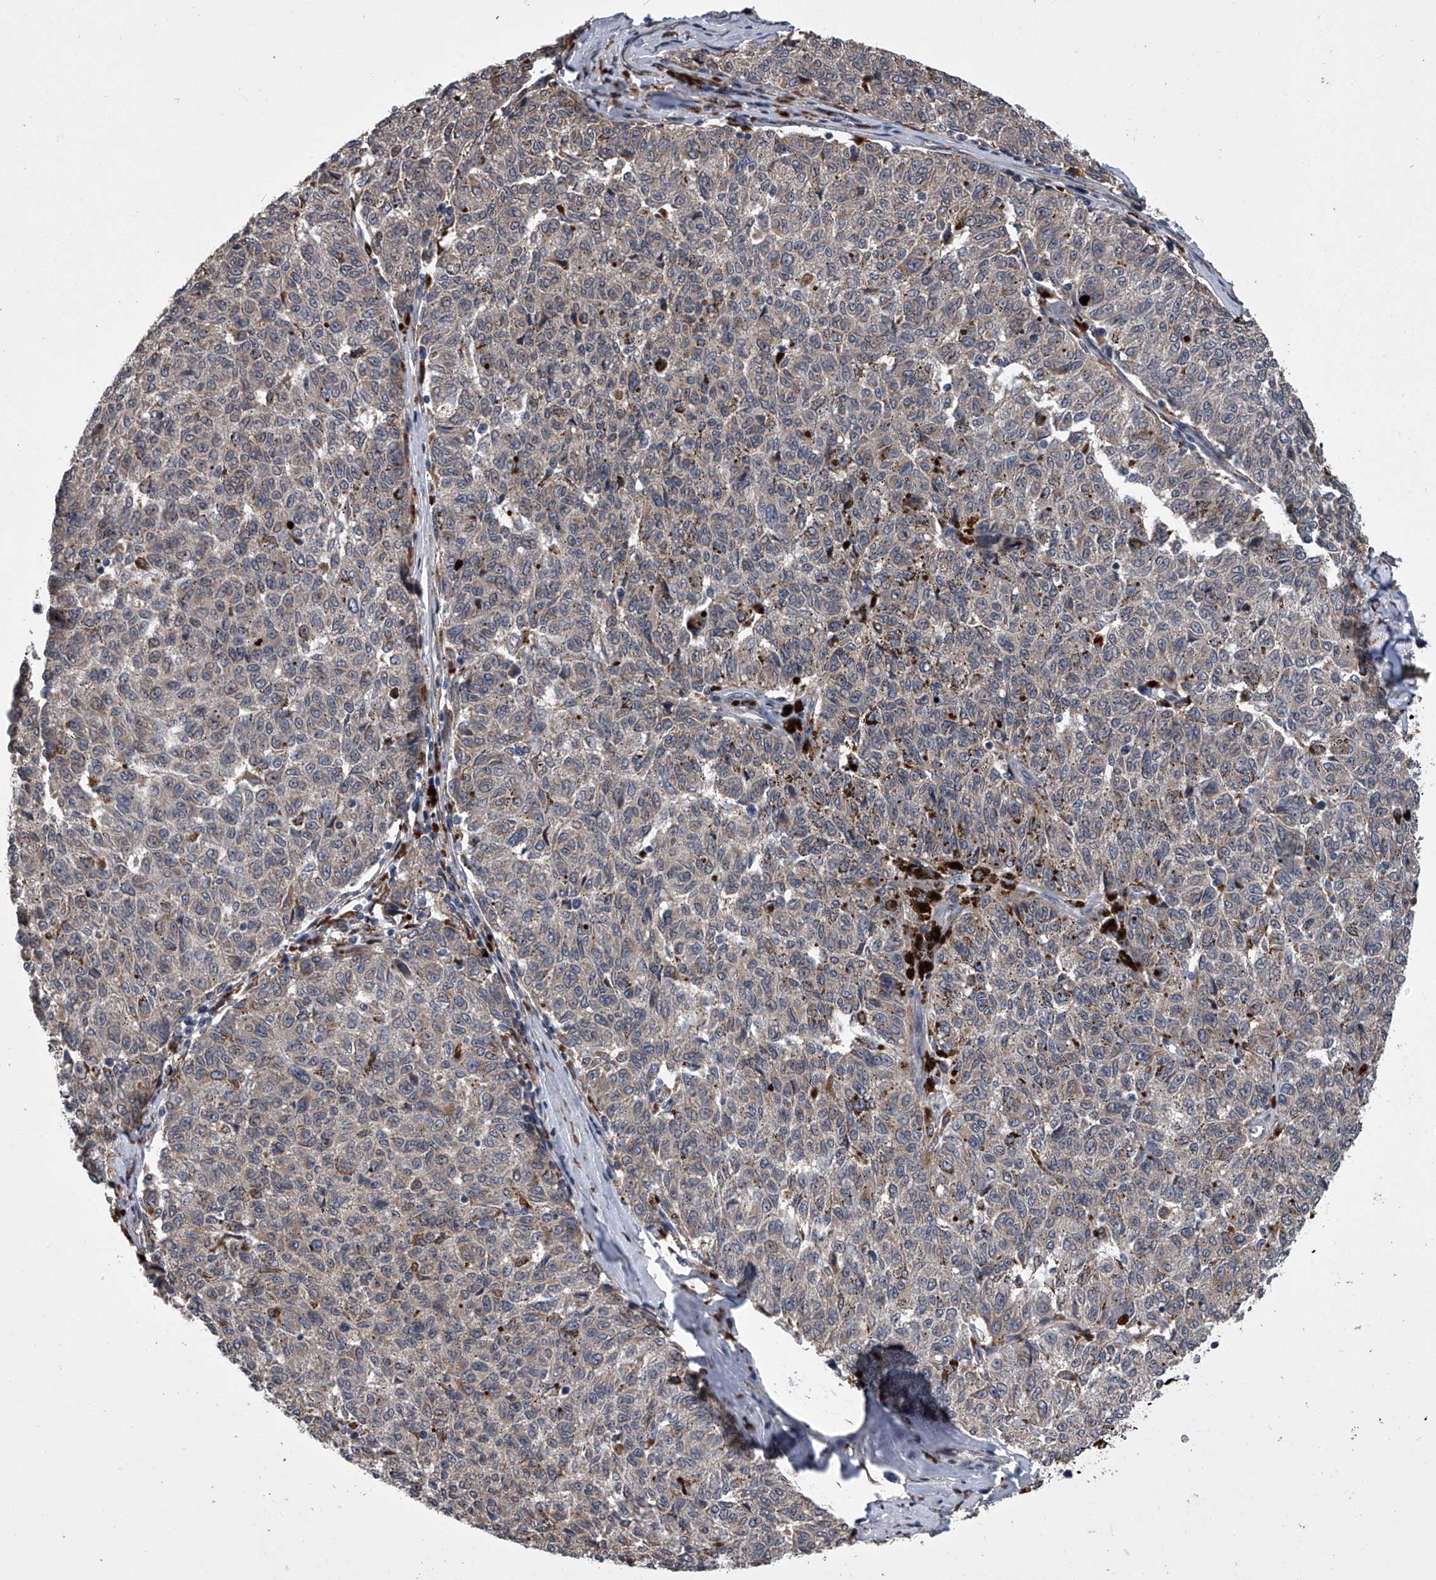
{"staining": {"intensity": "weak", "quantity": "<25%", "location": "cytoplasmic/membranous"}, "tissue": "melanoma", "cell_type": "Tumor cells", "image_type": "cancer", "snomed": [{"axis": "morphology", "description": "Malignant melanoma, NOS"}, {"axis": "topography", "description": "Skin"}], "caption": "Melanoma stained for a protein using immunohistochemistry (IHC) demonstrates no staining tumor cells.", "gene": "TRIM8", "patient": {"sex": "female", "age": 72}}